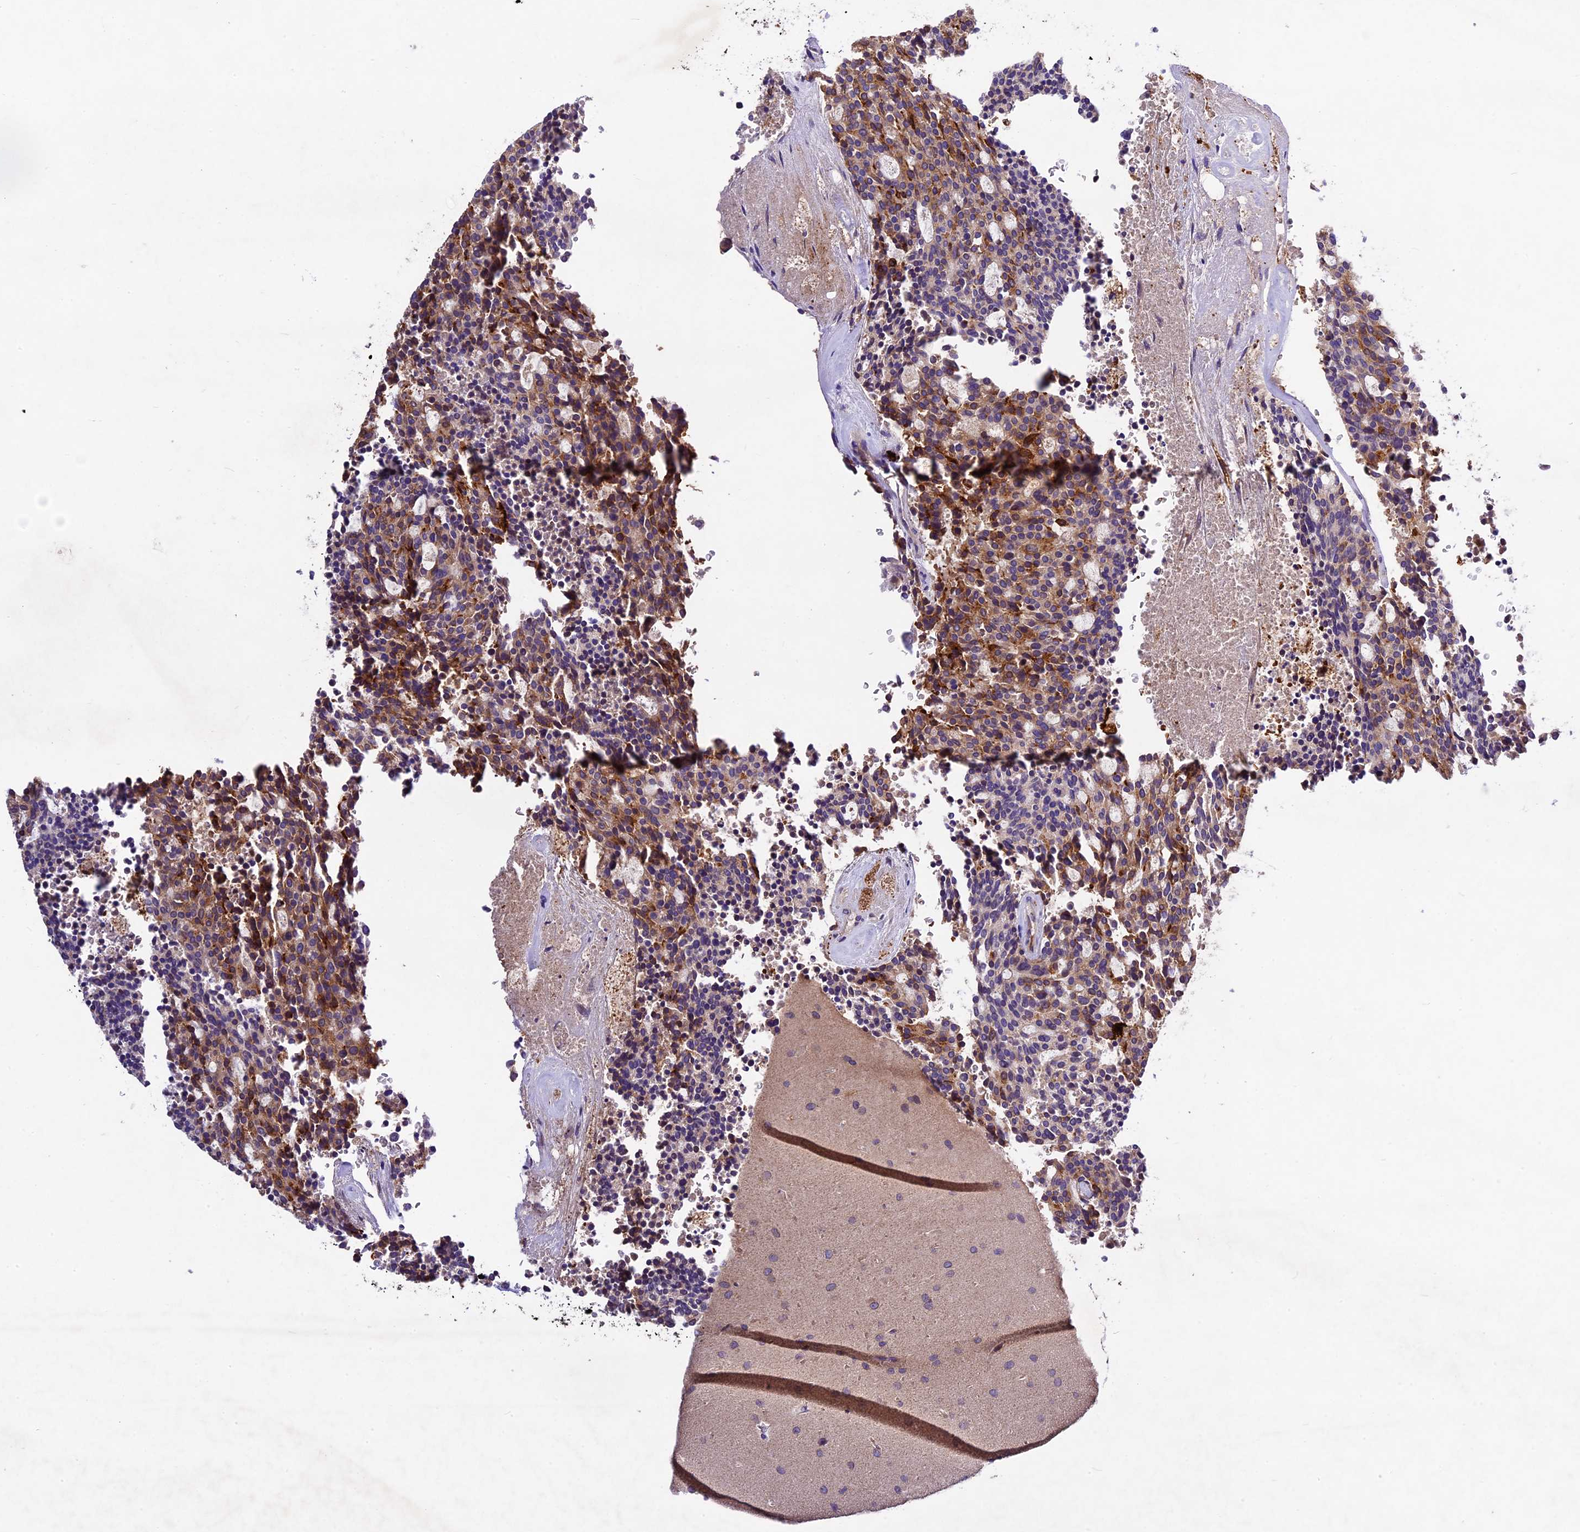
{"staining": {"intensity": "moderate", "quantity": ">75%", "location": "cytoplasmic/membranous"}, "tissue": "carcinoid", "cell_type": "Tumor cells", "image_type": "cancer", "snomed": [{"axis": "morphology", "description": "Carcinoid, malignant, NOS"}, {"axis": "topography", "description": "Pancreas"}], "caption": "Tumor cells exhibit medium levels of moderate cytoplasmic/membranous positivity in approximately >75% of cells in malignant carcinoid.", "gene": "CILP2", "patient": {"sex": "female", "age": 54}}